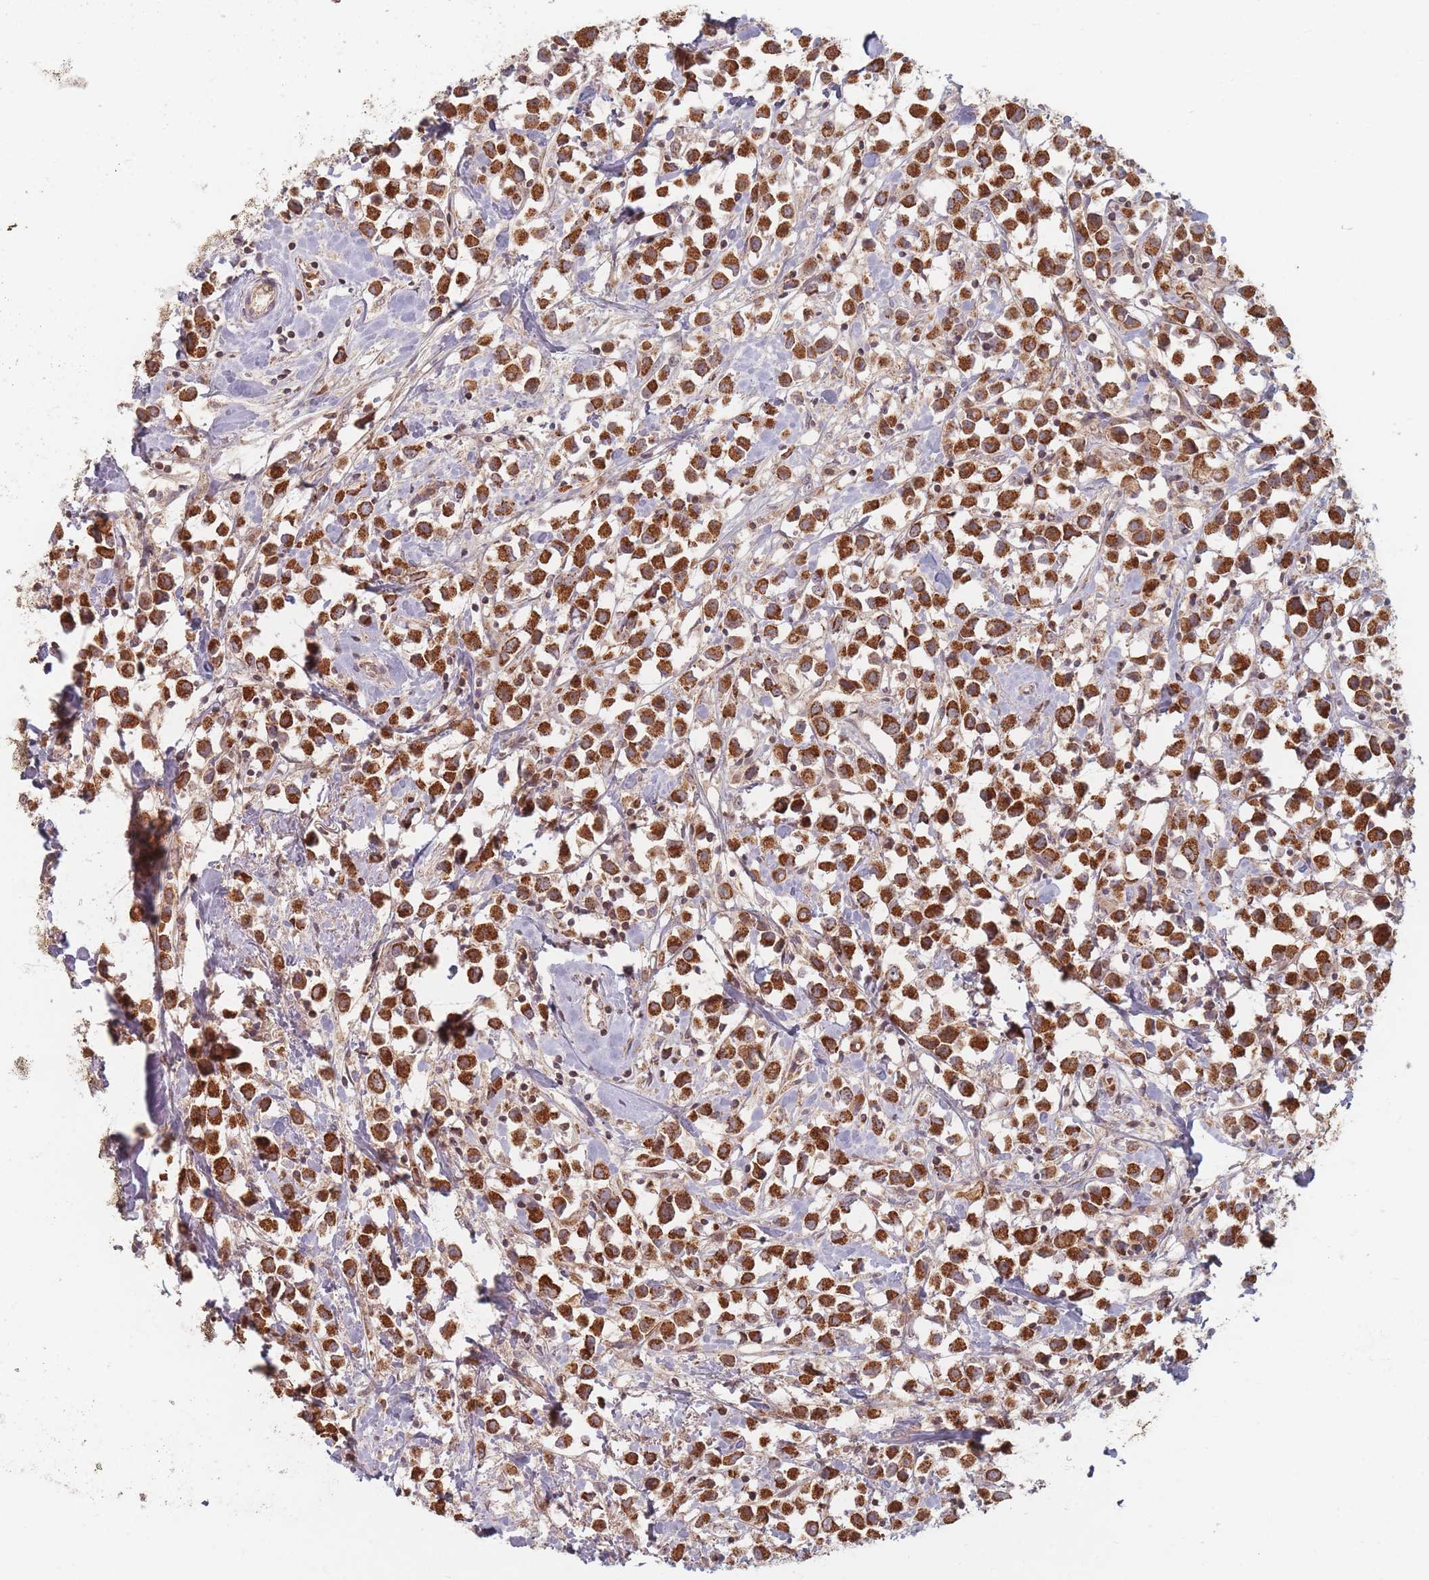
{"staining": {"intensity": "strong", "quantity": ">75%", "location": "cytoplasmic/membranous"}, "tissue": "breast cancer", "cell_type": "Tumor cells", "image_type": "cancer", "snomed": [{"axis": "morphology", "description": "Duct carcinoma"}, {"axis": "topography", "description": "Breast"}], "caption": "Human breast cancer stained with a protein marker displays strong staining in tumor cells.", "gene": "OR2M4", "patient": {"sex": "female", "age": 61}}